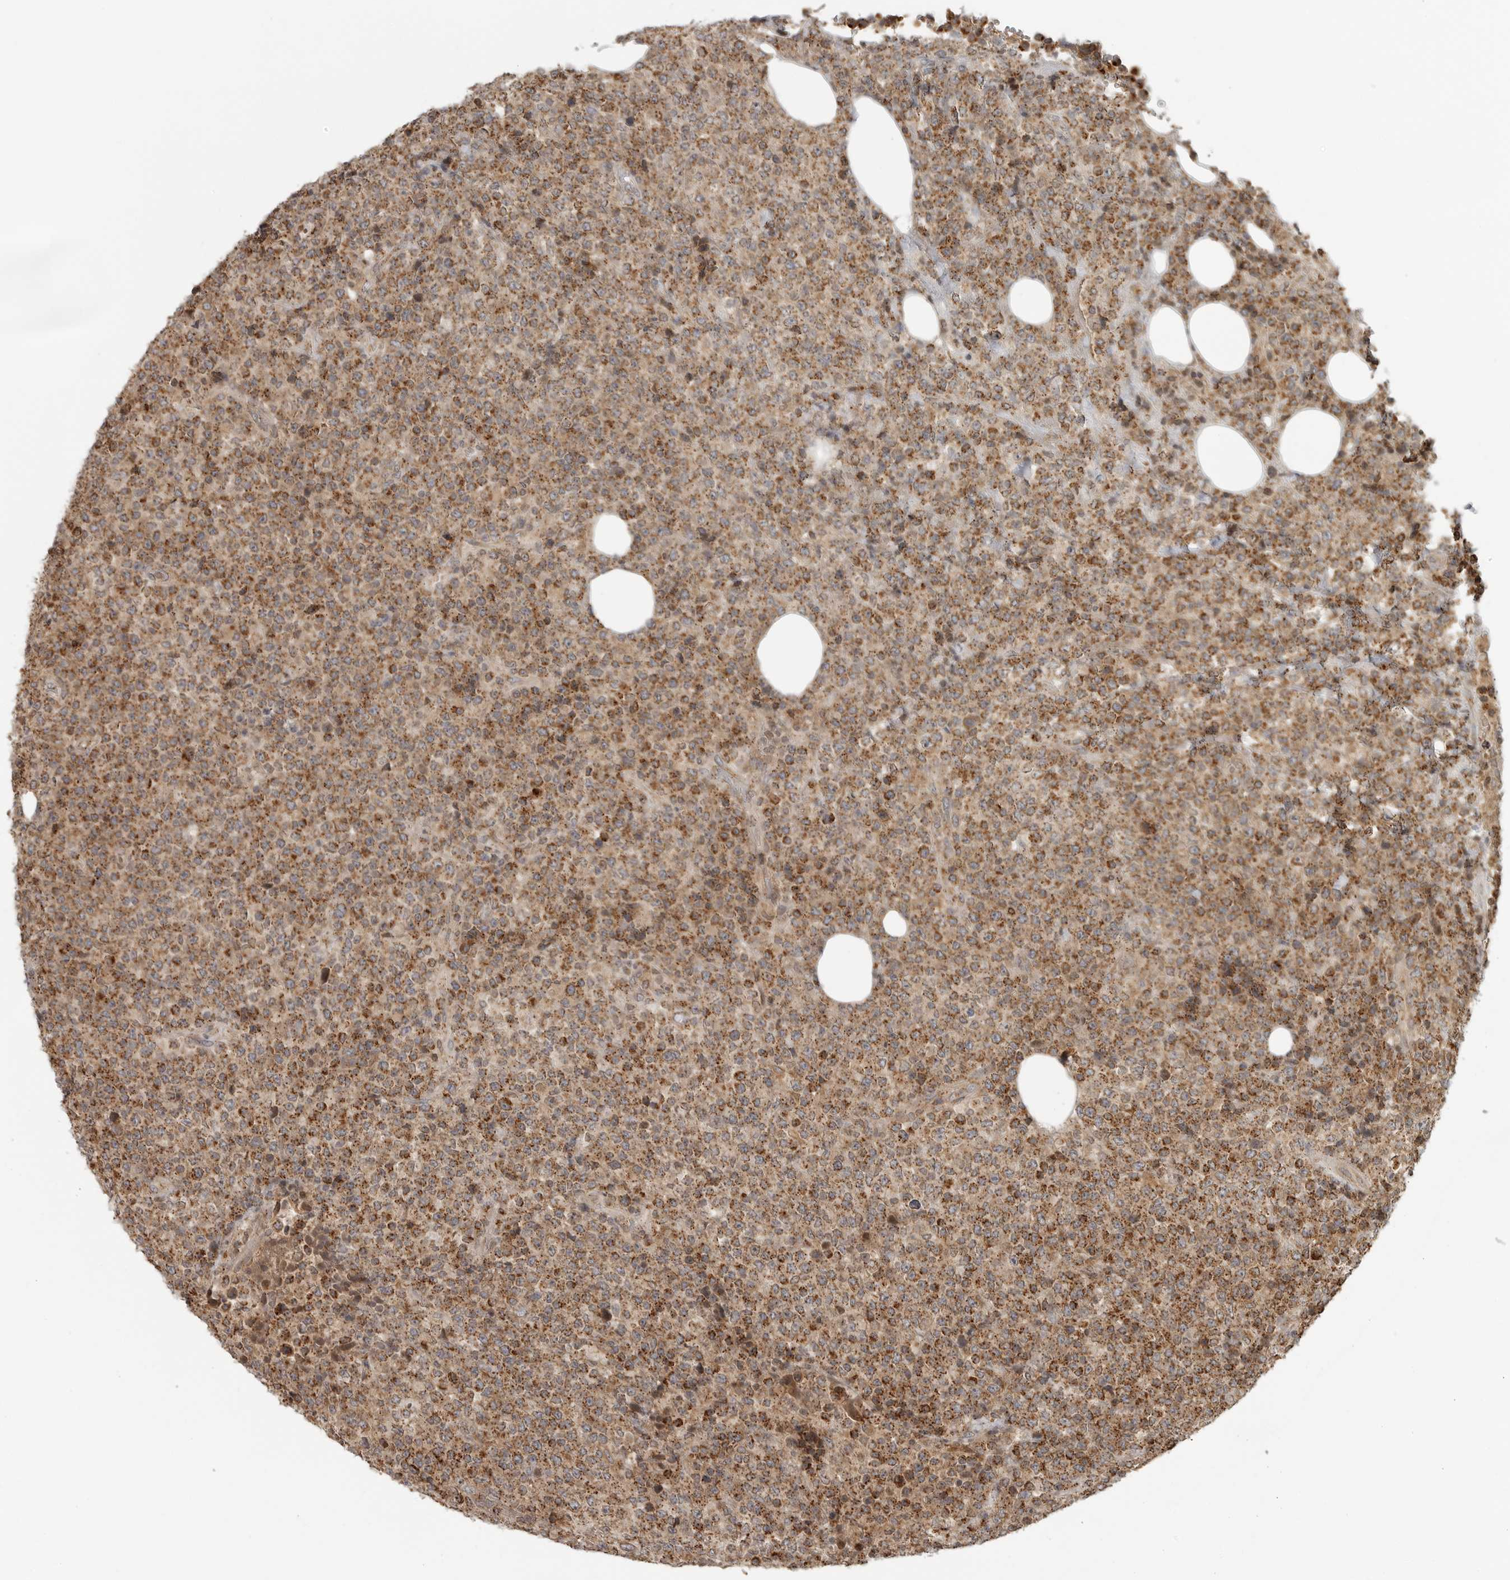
{"staining": {"intensity": "moderate", "quantity": ">75%", "location": "cytoplasmic/membranous"}, "tissue": "lymphoma", "cell_type": "Tumor cells", "image_type": "cancer", "snomed": [{"axis": "morphology", "description": "Malignant lymphoma, non-Hodgkin's type, High grade"}, {"axis": "topography", "description": "Lymph node"}], "caption": "Human lymphoma stained with a protein marker displays moderate staining in tumor cells.", "gene": "COPA", "patient": {"sex": "male", "age": 13}}